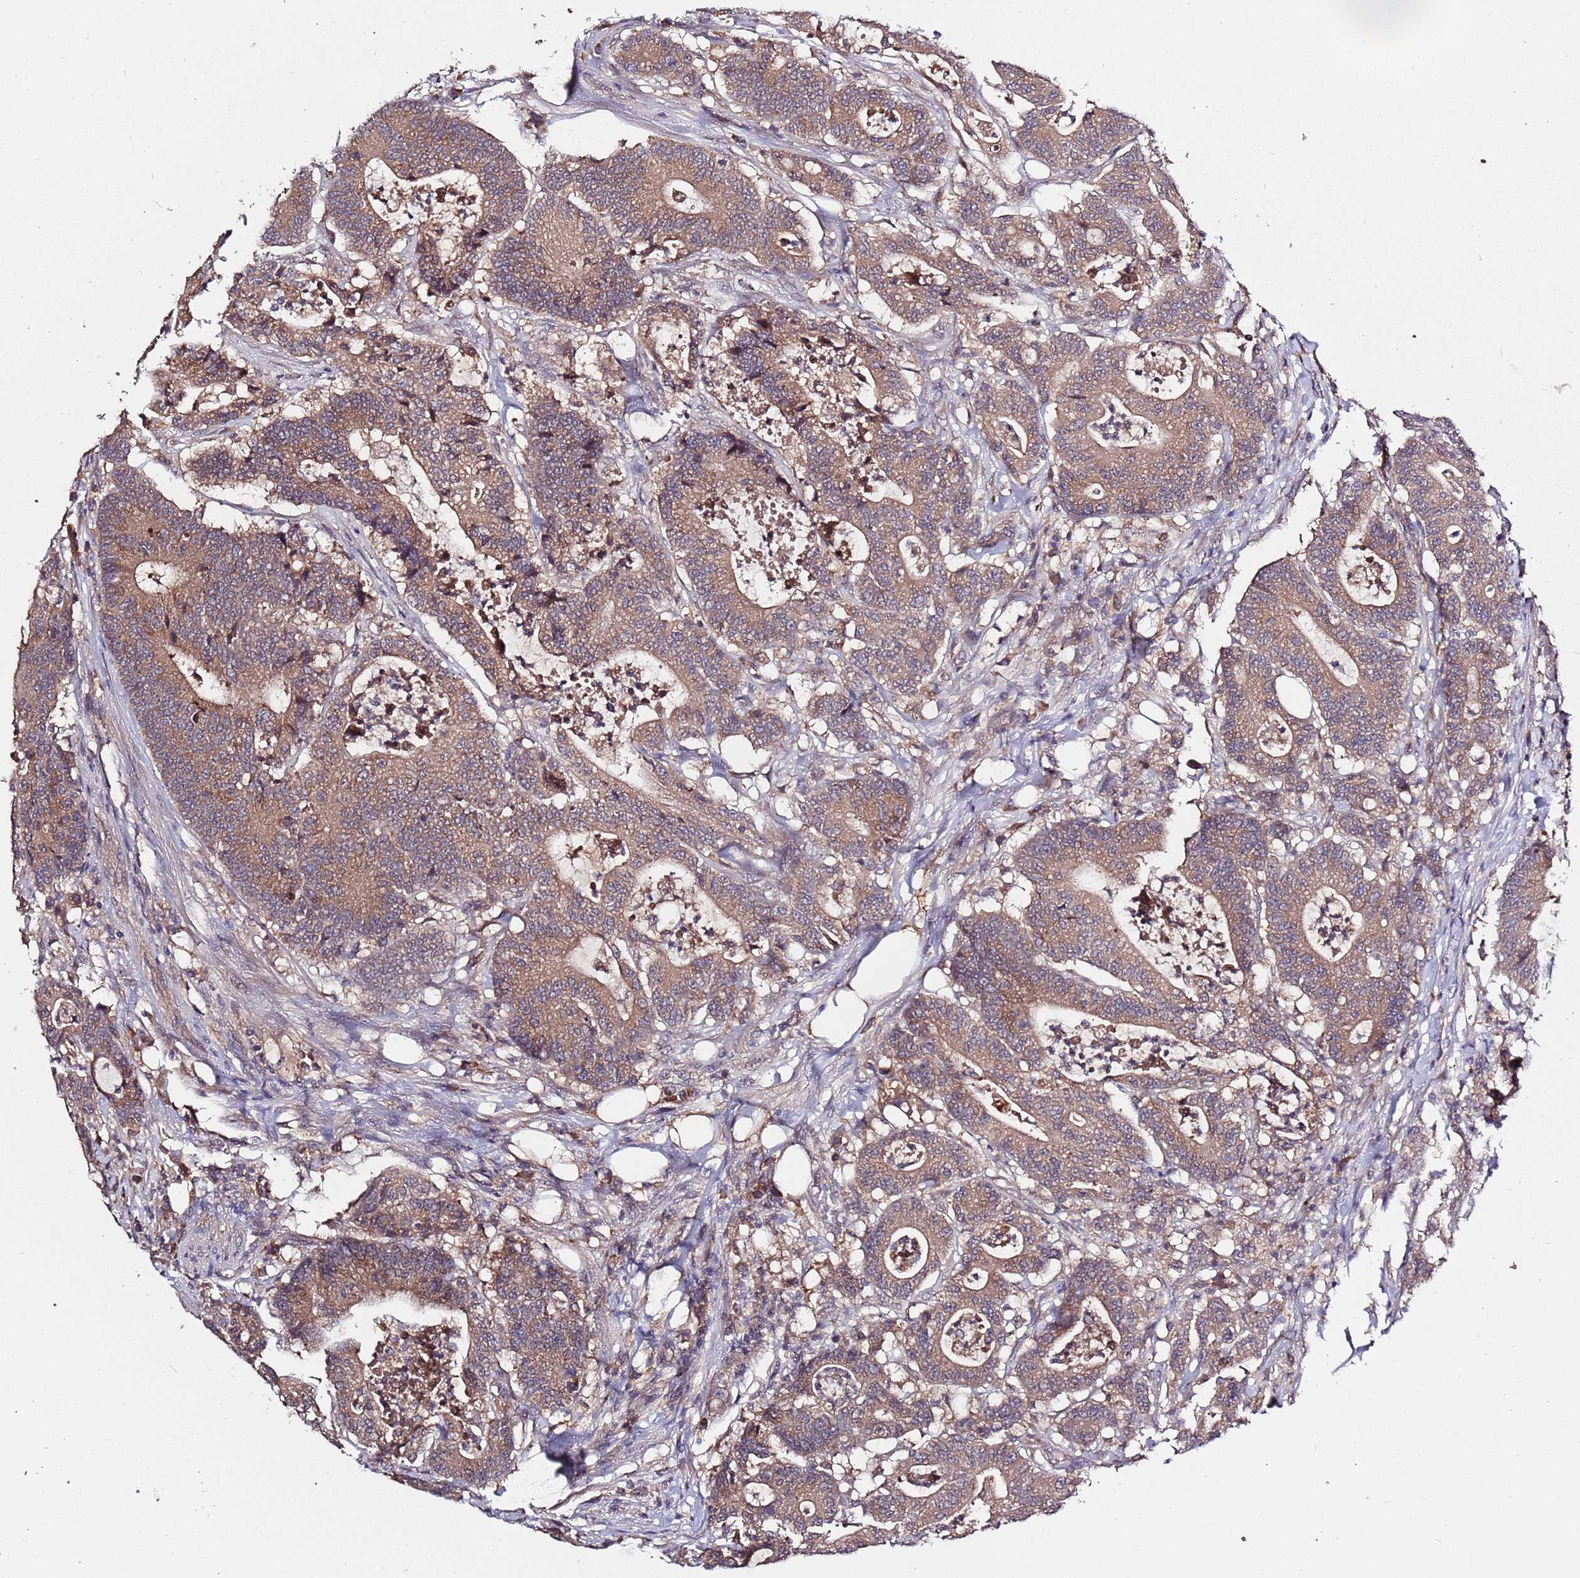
{"staining": {"intensity": "moderate", "quantity": ">75%", "location": "cytoplasmic/membranous"}, "tissue": "colorectal cancer", "cell_type": "Tumor cells", "image_type": "cancer", "snomed": [{"axis": "morphology", "description": "Adenocarcinoma, NOS"}, {"axis": "topography", "description": "Colon"}], "caption": "Protein expression by IHC exhibits moderate cytoplasmic/membranous staining in about >75% of tumor cells in colorectal cancer.", "gene": "USP32", "patient": {"sex": "female", "age": 84}}